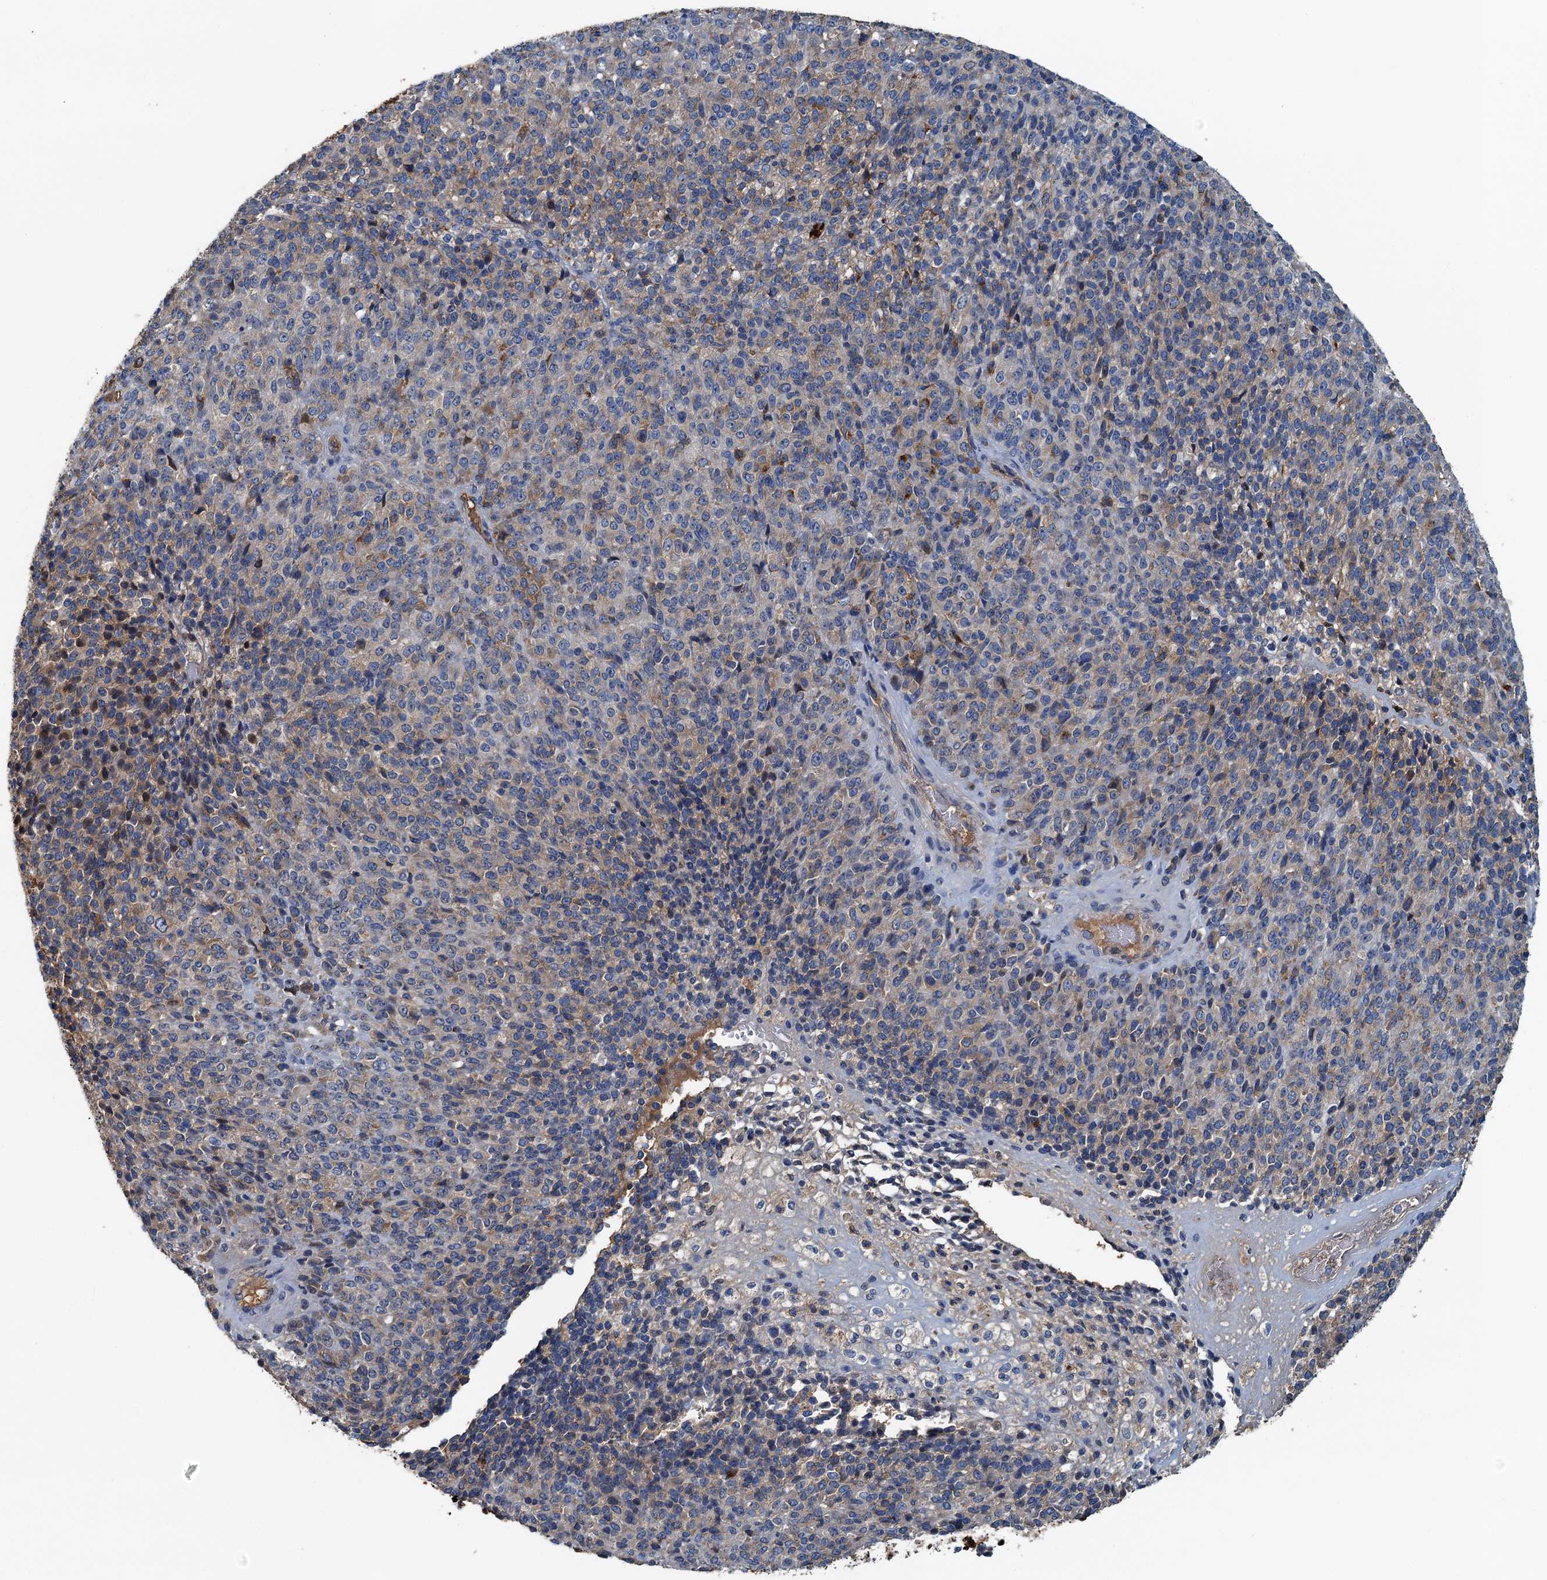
{"staining": {"intensity": "weak", "quantity": "<25%", "location": "cytoplasmic/membranous"}, "tissue": "melanoma", "cell_type": "Tumor cells", "image_type": "cancer", "snomed": [{"axis": "morphology", "description": "Malignant melanoma, Metastatic site"}, {"axis": "topography", "description": "Brain"}], "caption": "An IHC photomicrograph of malignant melanoma (metastatic site) is shown. There is no staining in tumor cells of malignant melanoma (metastatic site). (Stains: DAB (3,3'-diaminobenzidine) immunohistochemistry (IHC) with hematoxylin counter stain, Microscopy: brightfield microscopy at high magnification).", "gene": "LSM14B", "patient": {"sex": "female", "age": 56}}